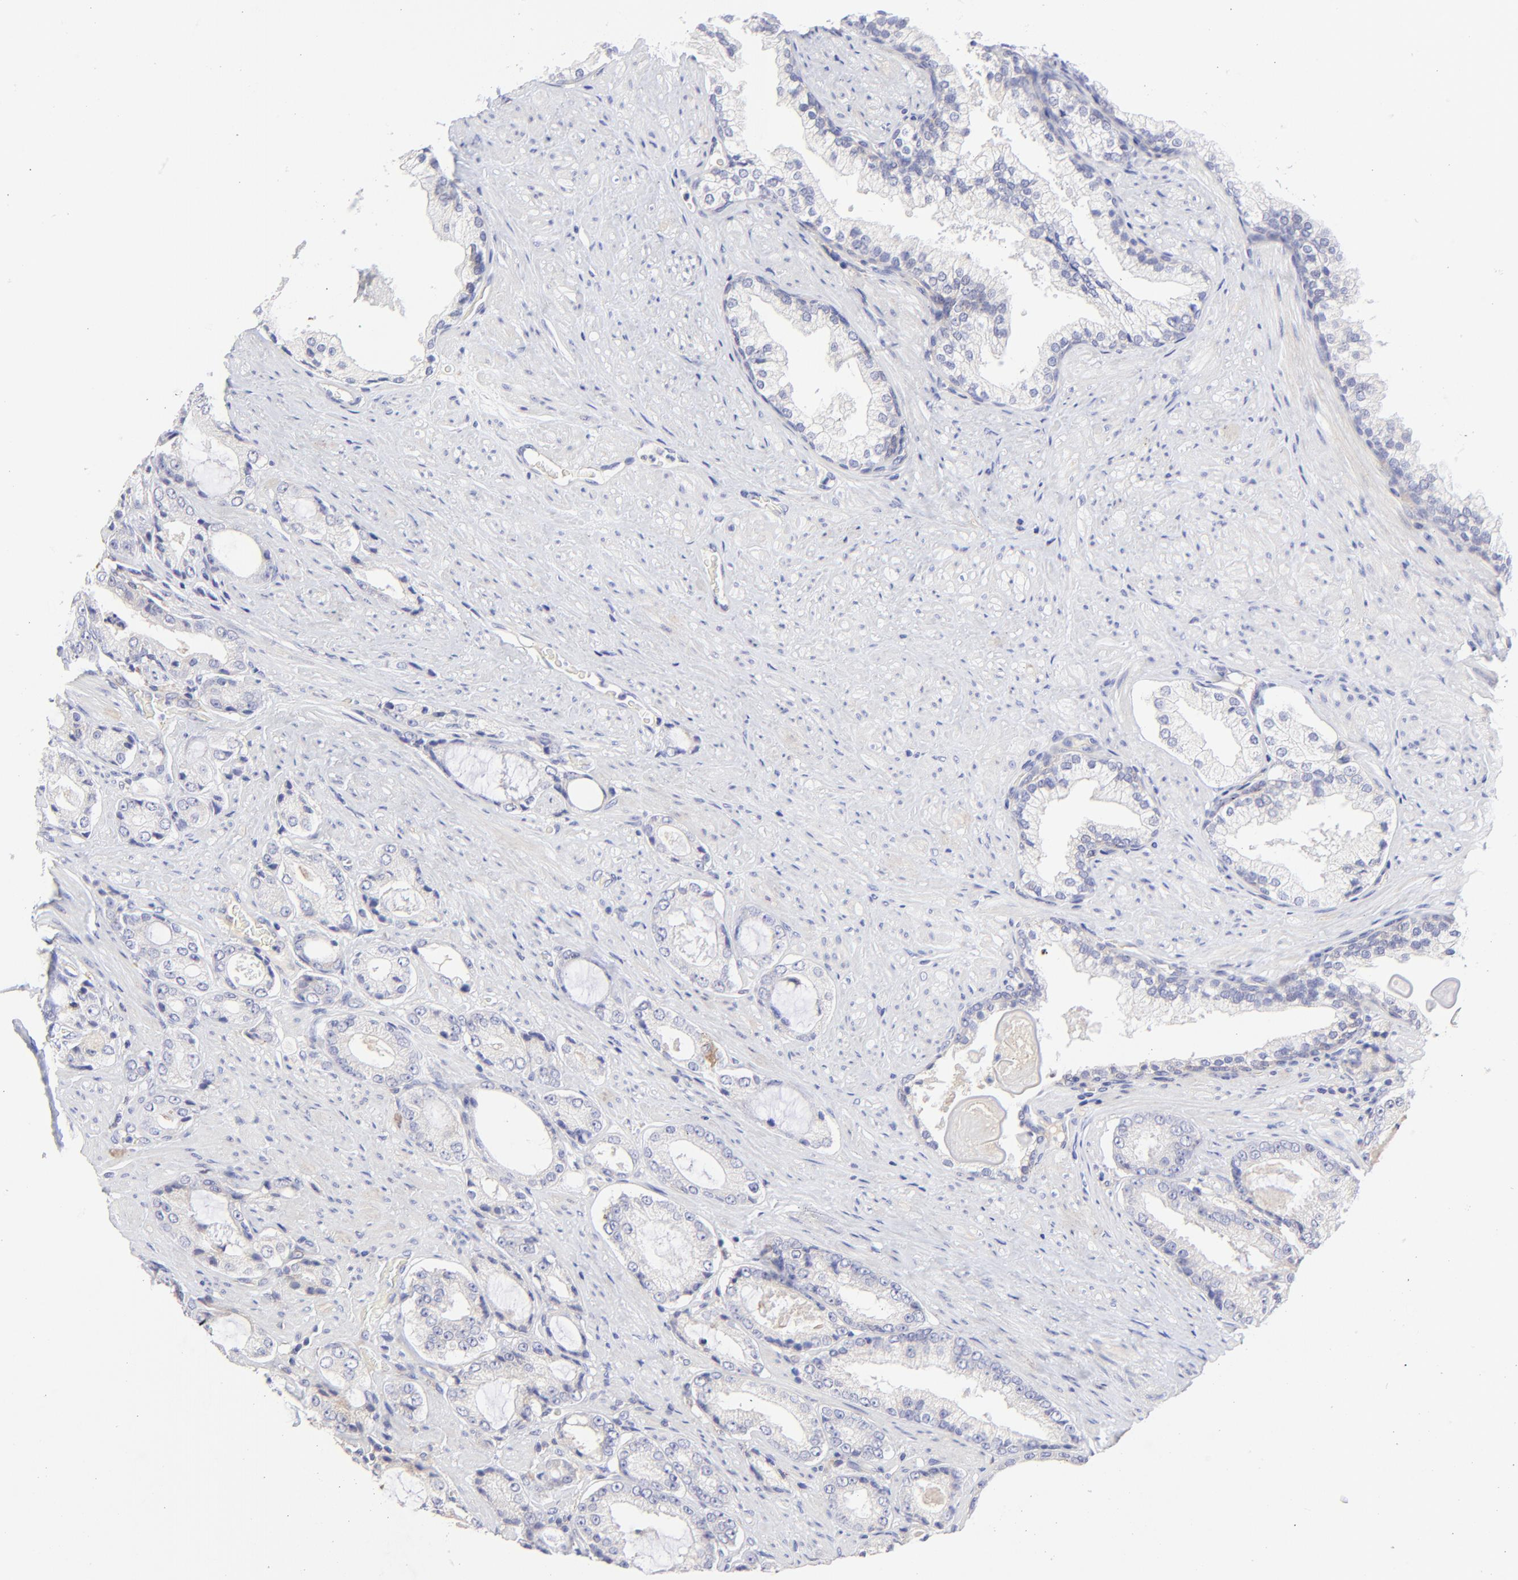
{"staining": {"intensity": "negative", "quantity": "none", "location": "none"}, "tissue": "prostate cancer", "cell_type": "Tumor cells", "image_type": "cancer", "snomed": [{"axis": "morphology", "description": "Adenocarcinoma, Medium grade"}, {"axis": "topography", "description": "Prostate"}], "caption": "A high-resolution histopathology image shows immunohistochemistry staining of adenocarcinoma (medium-grade) (prostate), which displays no significant positivity in tumor cells.", "gene": "LHFPL1", "patient": {"sex": "male", "age": 60}}